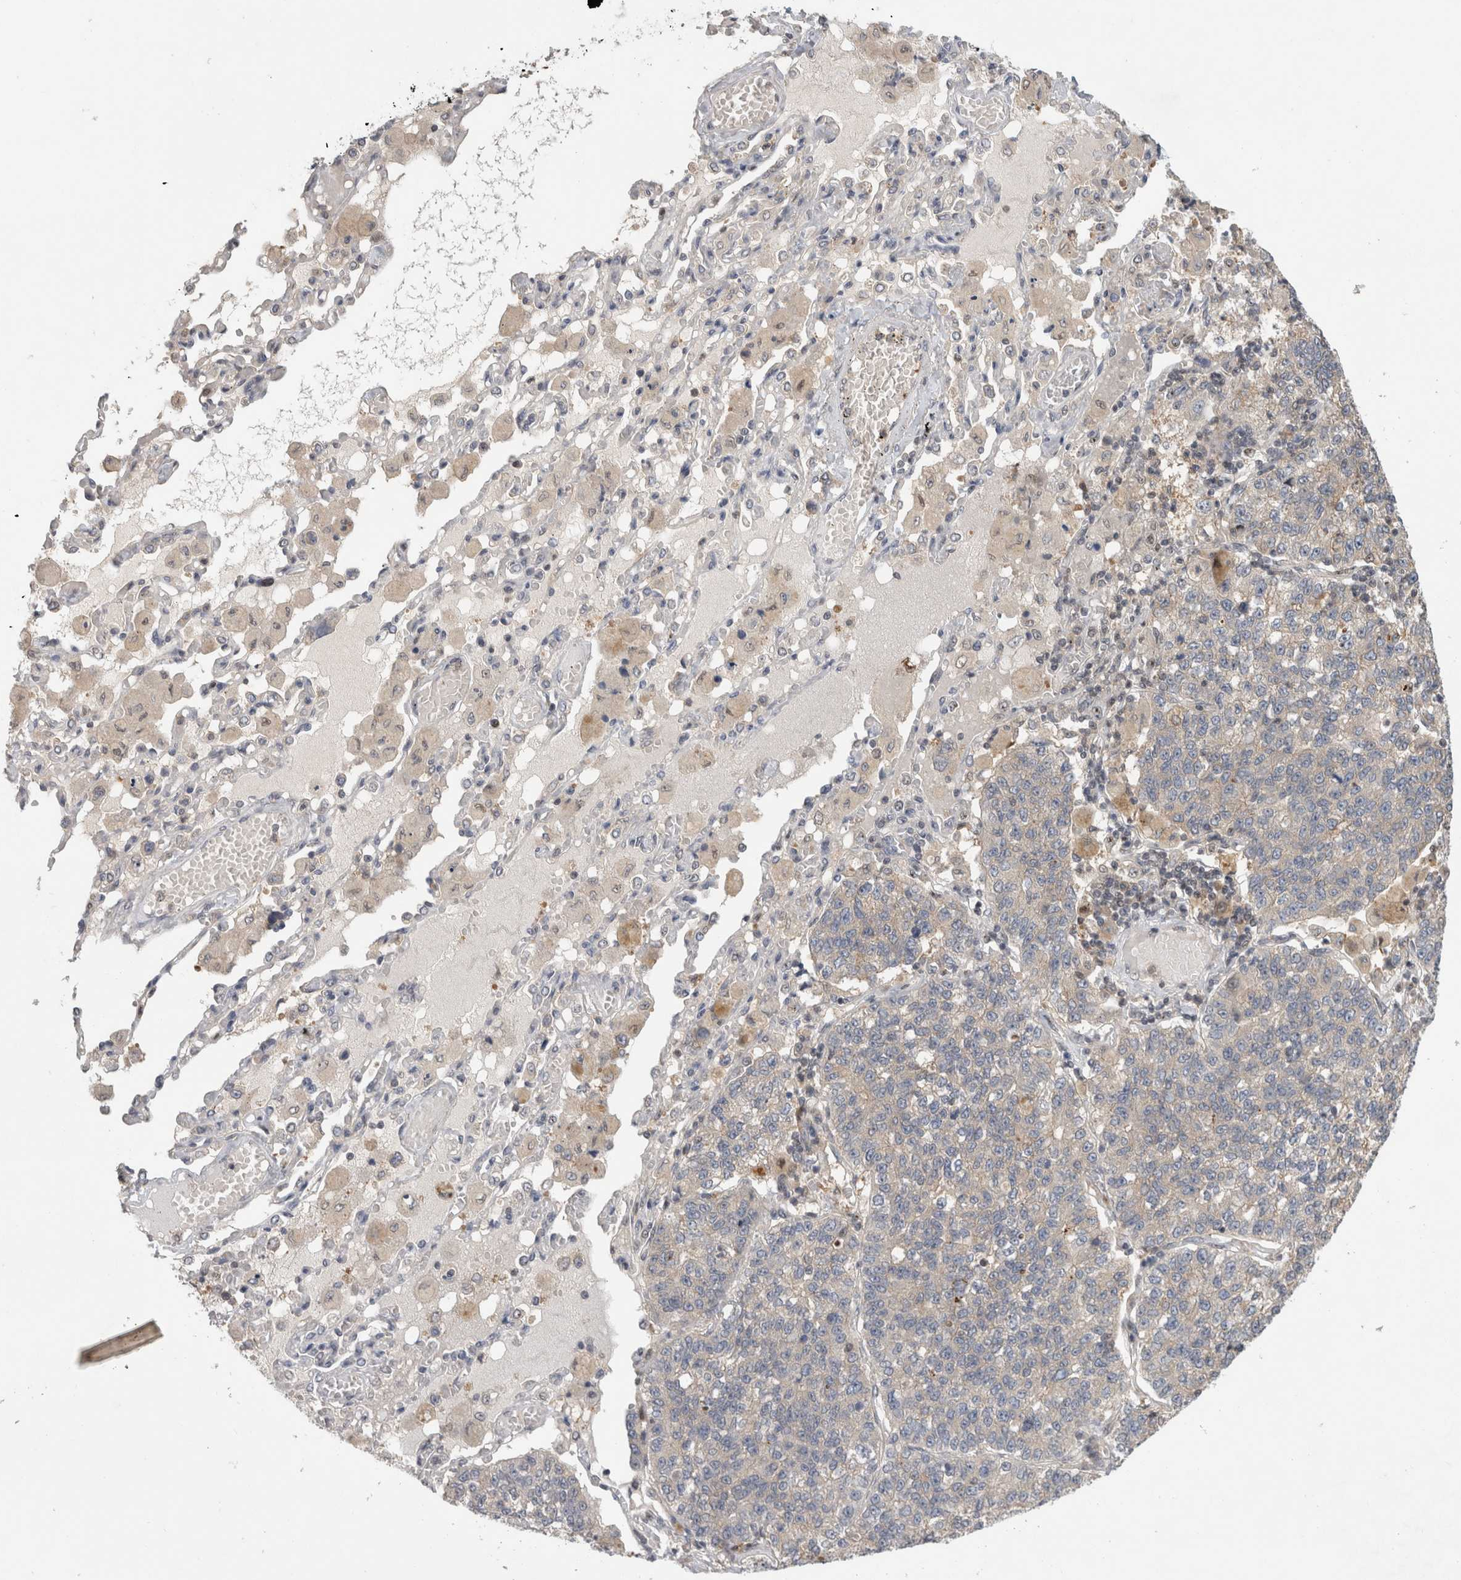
{"staining": {"intensity": "weak", "quantity": "<25%", "location": "cytoplasmic/membranous"}, "tissue": "lung cancer", "cell_type": "Tumor cells", "image_type": "cancer", "snomed": [{"axis": "morphology", "description": "Adenocarcinoma, NOS"}, {"axis": "topography", "description": "Lung"}], "caption": "This is an immunohistochemistry (IHC) micrograph of adenocarcinoma (lung). There is no staining in tumor cells.", "gene": "PIGP", "patient": {"sex": "male", "age": 49}}